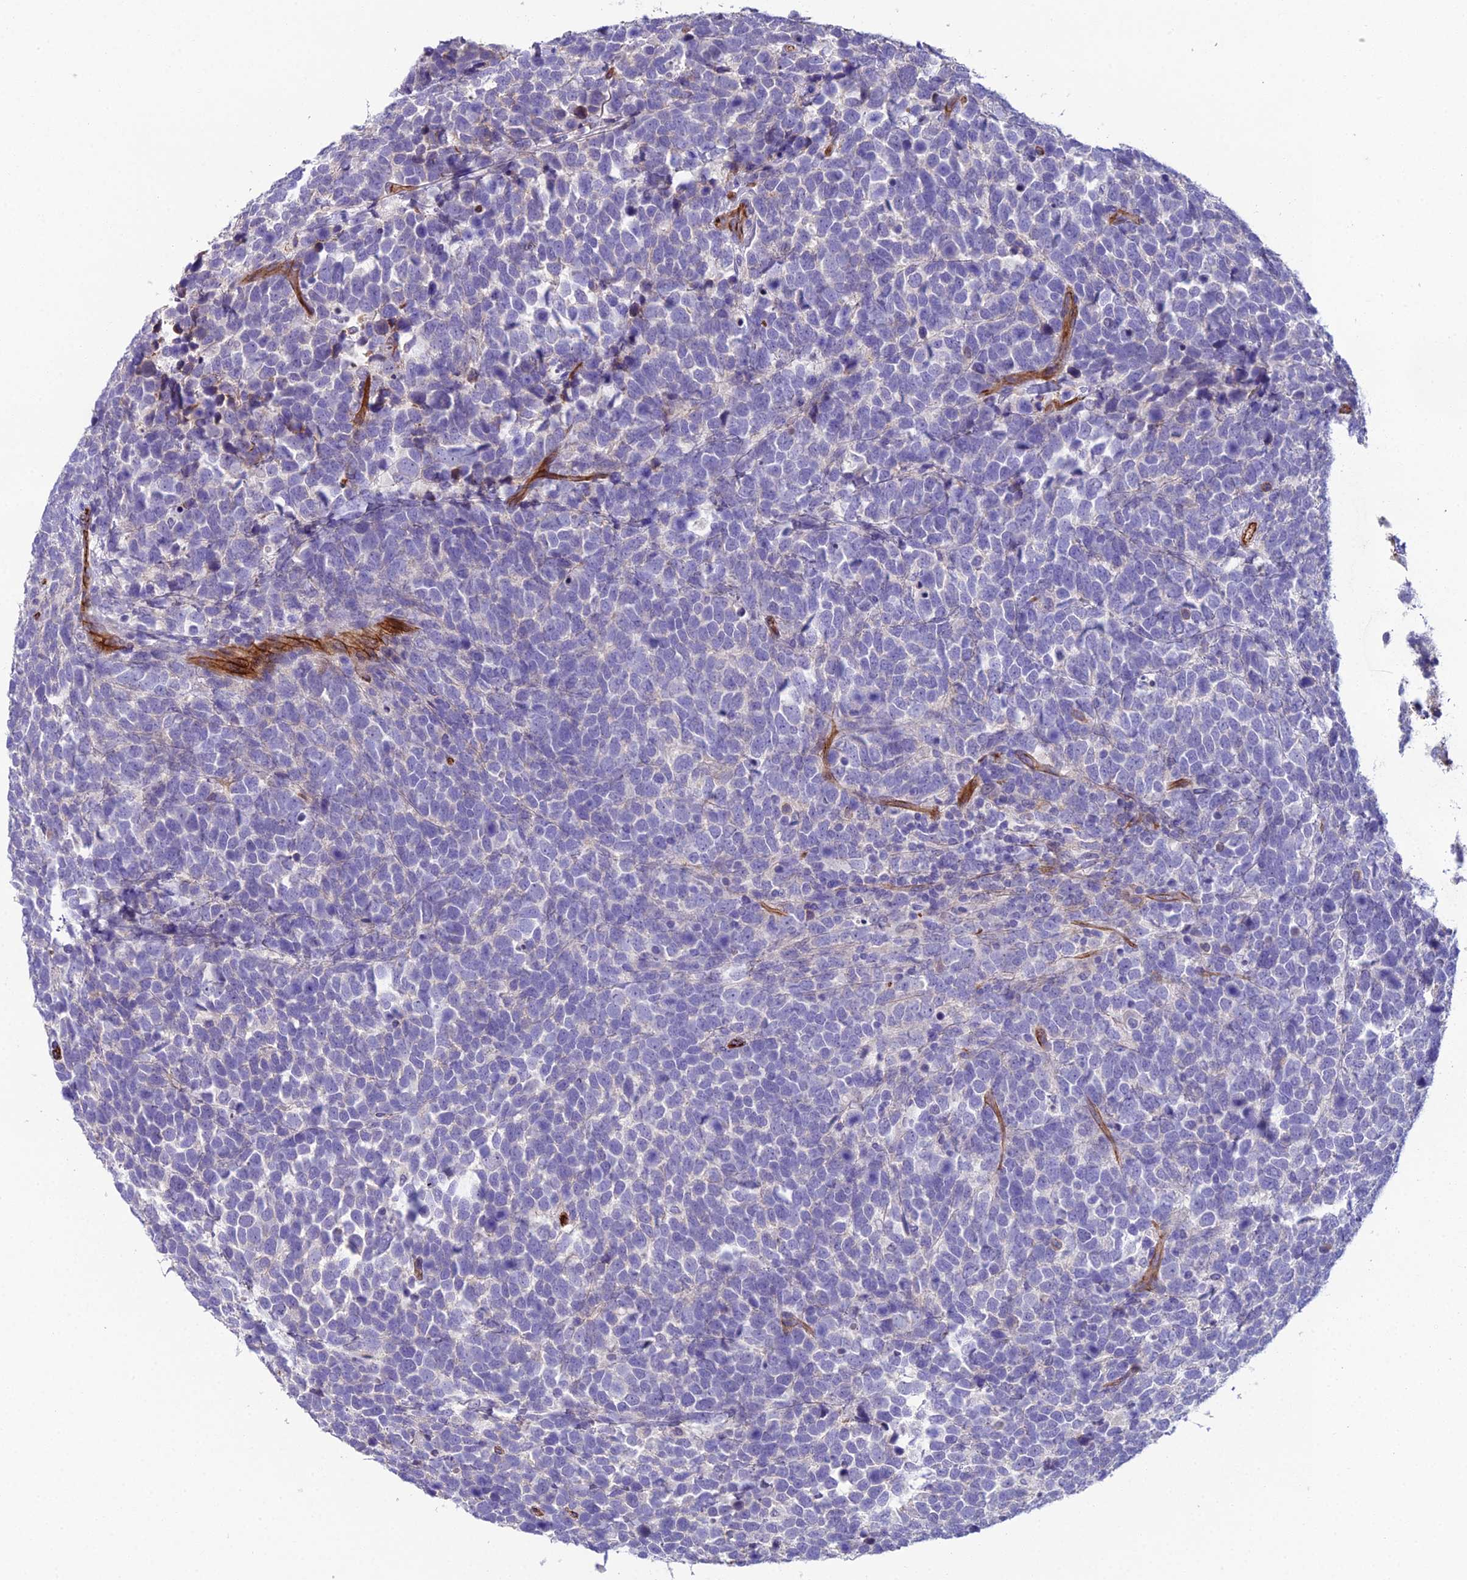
{"staining": {"intensity": "negative", "quantity": "none", "location": "none"}, "tissue": "urothelial cancer", "cell_type": "Tumor cells", "image_type": "cancer", "snomed": [{"axis": "morphology", "description": "Urothelial carcinoma, High grade"}, {"axis": "topography", "description": "Urinary bladder"}], "caption": "DAB immunohistochemical staining of high-grade urothelial carcinoma reveals no significant expression in tumor cells. (DAB (3,3'-diaminobenzidine) immunohistochemistry (IHC) visualized using brightfield microscopy, high magnification).", "gene": "CFAP47", "patient": {"sex": "female", "age": 82}}